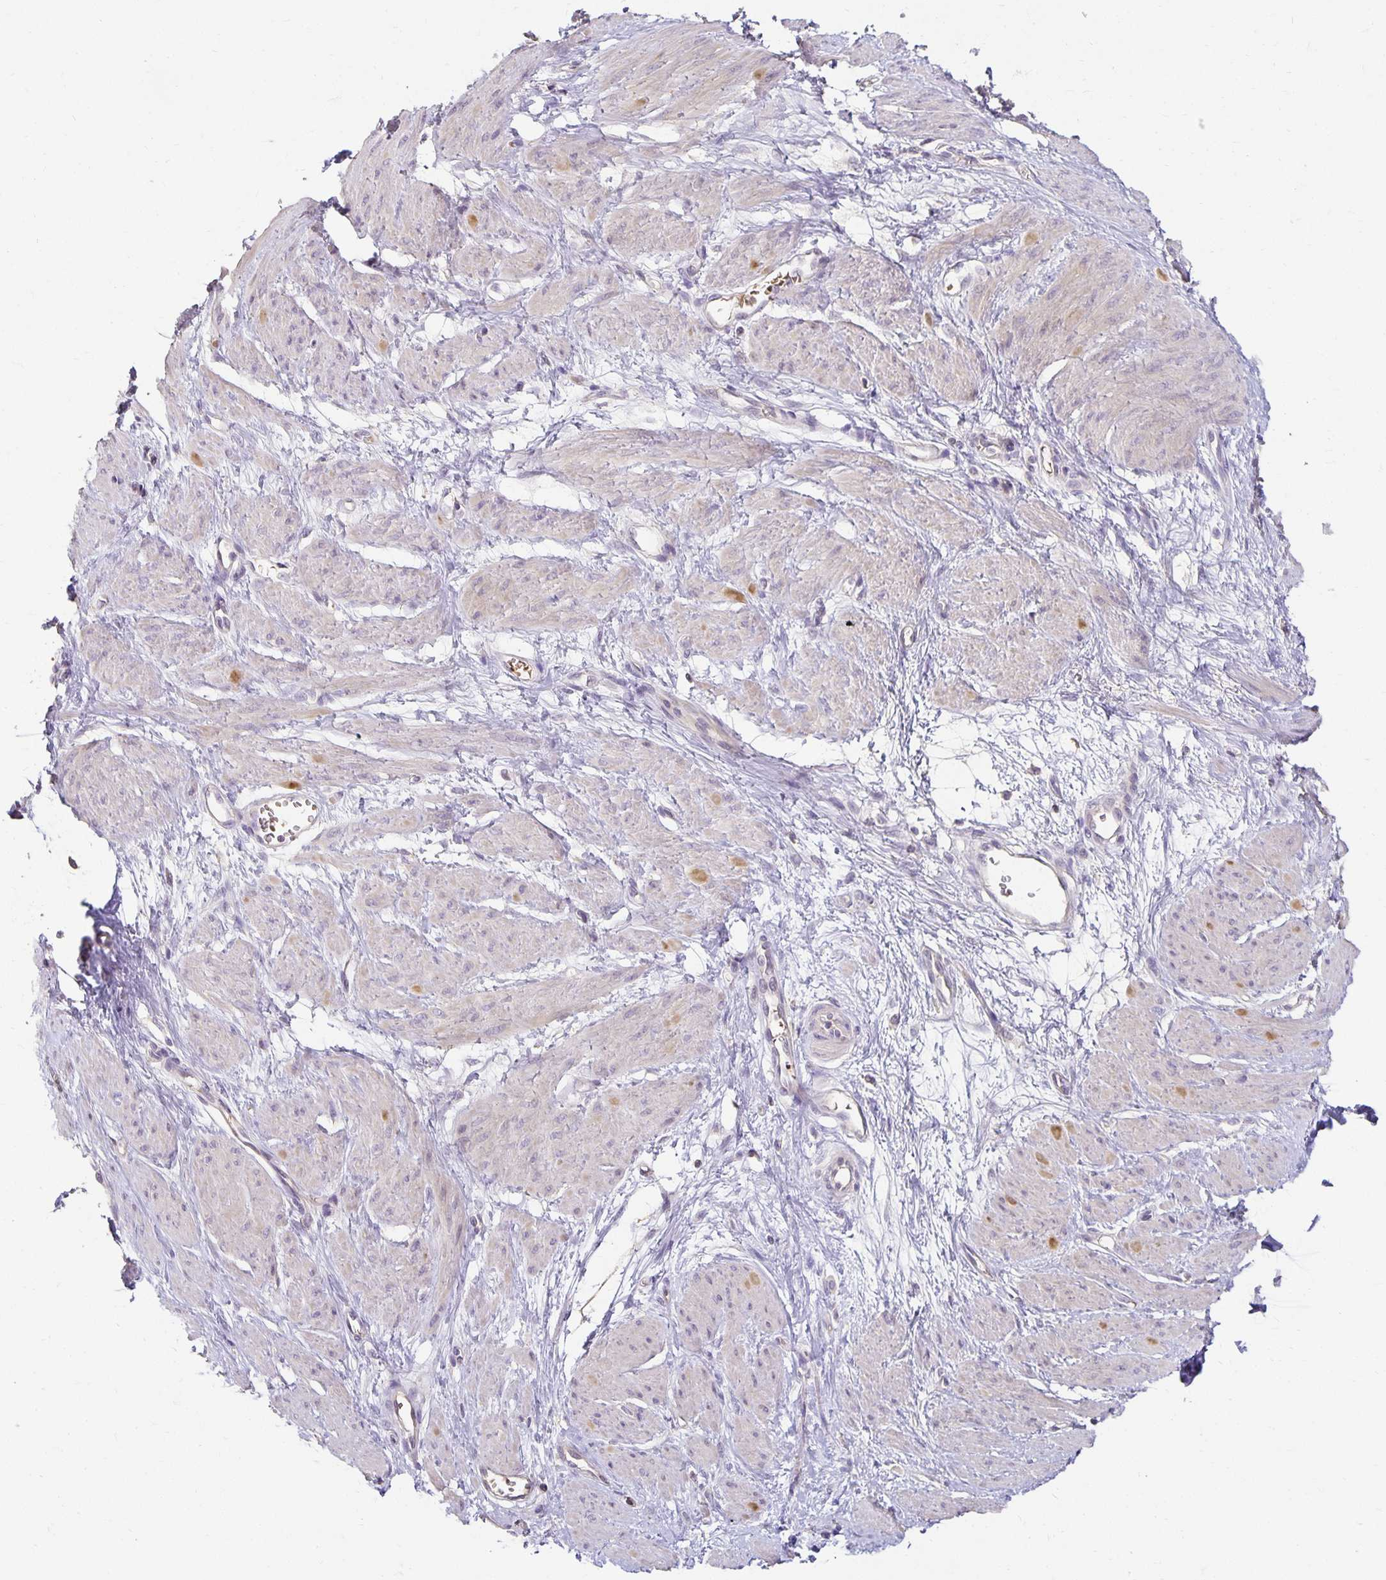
{"staining": {"intensity": "negative", "quantity": "none", "location": "none"}, "tissue": "smooth muscle", "cell_type": "Smooth muscle cells", "image_type": "normal", "snomed": [{"axis": "morphology", "description": "Normal tissue, NOS"}, {"axis": "topography", "description": "Smooth muscle"}, {"axis": "topography", "description": "Uterus"}], "caption": "IHC of unremarkable smooth muscle reveals no positivity in smooth muscle cells.", "gene": "CST6", "patient": {"sex": "female", "age": 39}}